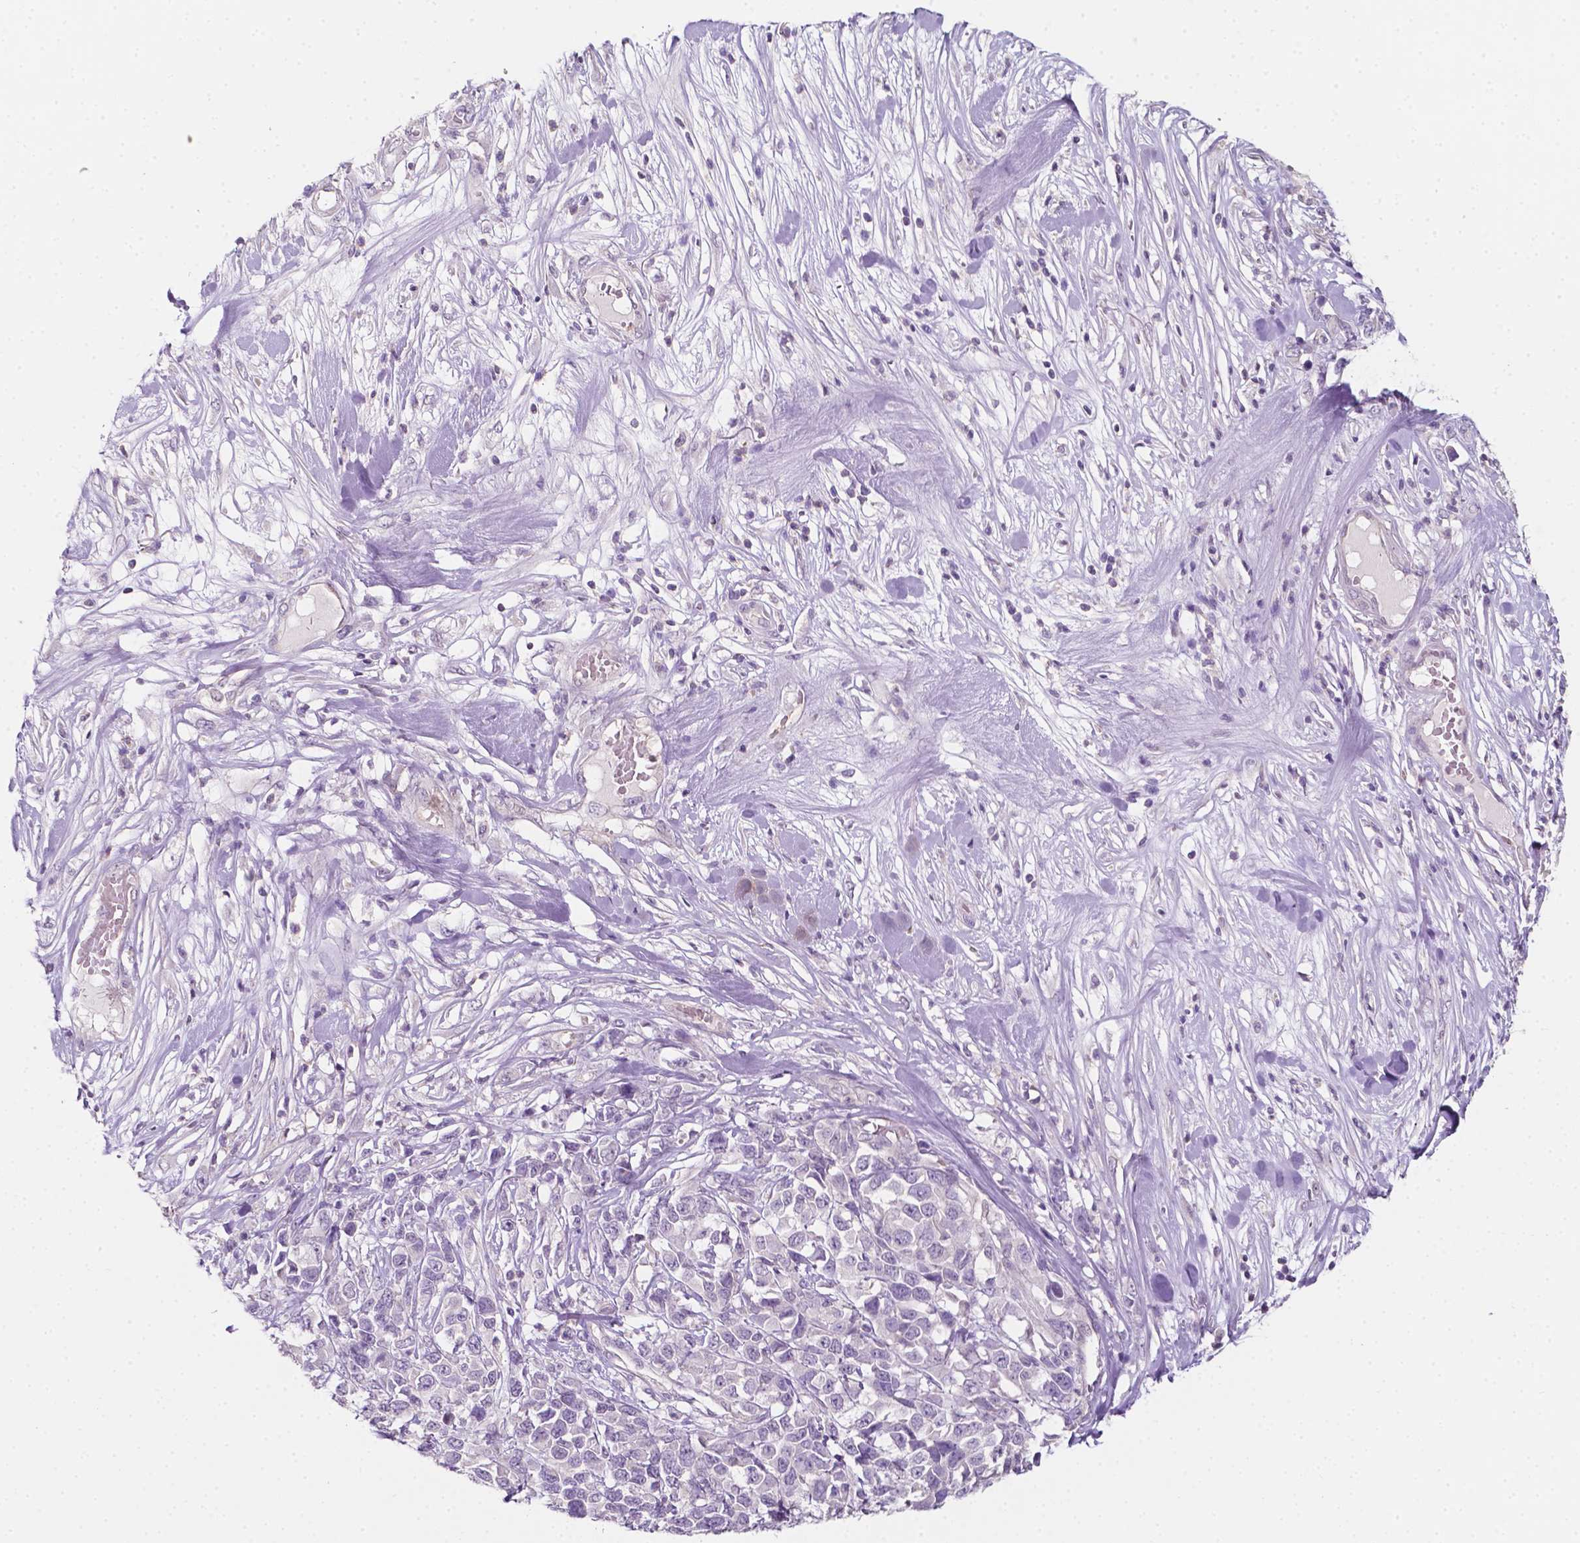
{"staining": {"intensity": "negative", "quantity": "none", "location": "none"}, "tissue": "melanoma", "cell_type": "Tumor cells", "image_type": "cancer", "snomed": [{"axis": "morphology", "description": "Malignant melanoma, Metastatic site"}, {"axis": "topography", "description": "Skin"}], "caption": "An image of melanoma stained for a protein displays no brown staining in tumor cells.", "gene": "EGFR", "patient": {"sex": "male", "age": 84}}